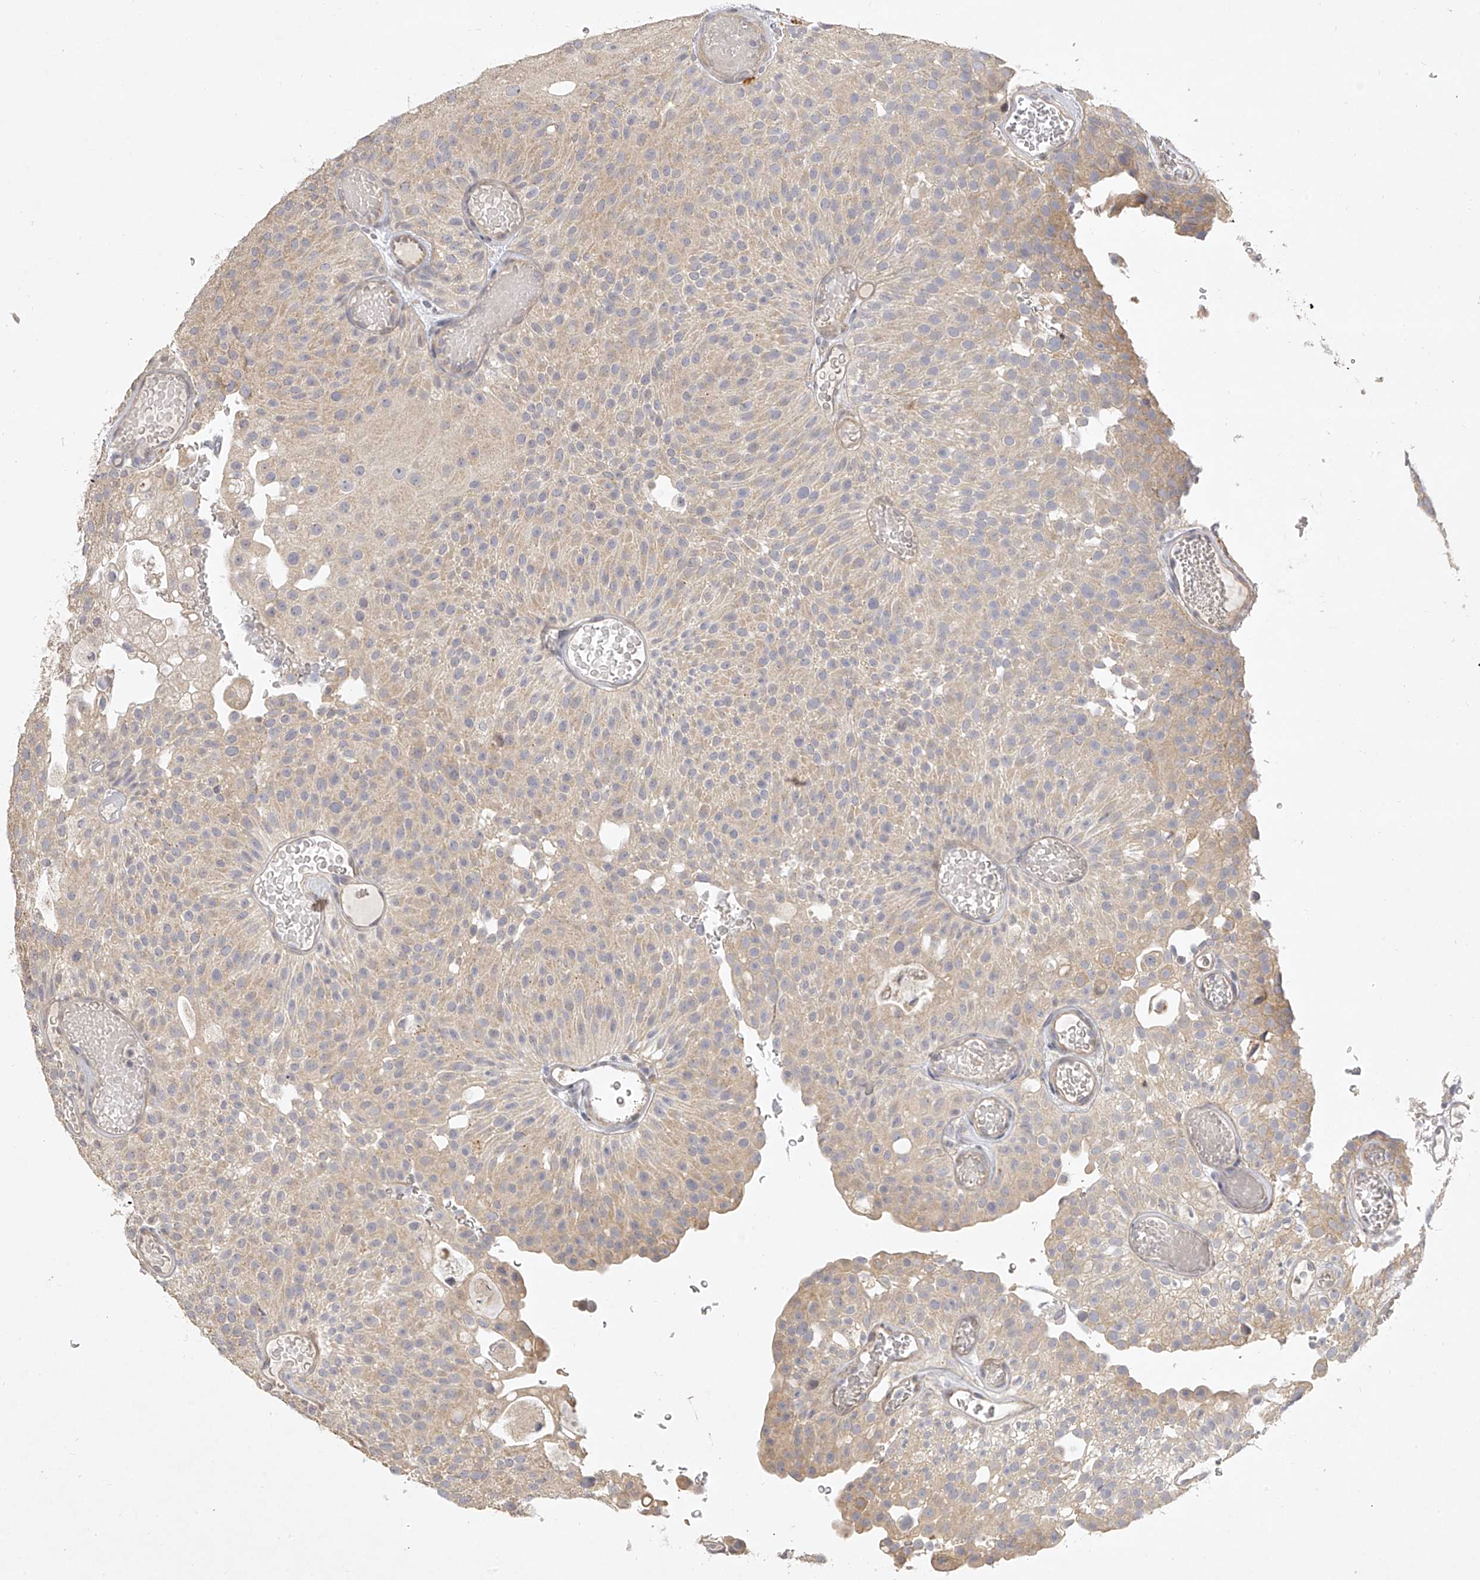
{"staining": {"intensity": "moderate", "quantity": "<25%", "location": "cytoplasmic/membranous"}, "tissue": "urothelial cancer", "cell_type": "Tumor cells", "image_type": "cancer", "snomed": [{"axis": "morphology", "description": "Urothelial carcinoma, Low grade"}, {"axis": "topography", "description": "Urinary bladder"}], "caption": "Protein staining reveals moderate cytoplasmic/membranous expression in about <25% of tumor cells in urothelial carcinoma (low-grade).", "gene": "DOCK9", "patient": {"sex": "male", "age": 78}}